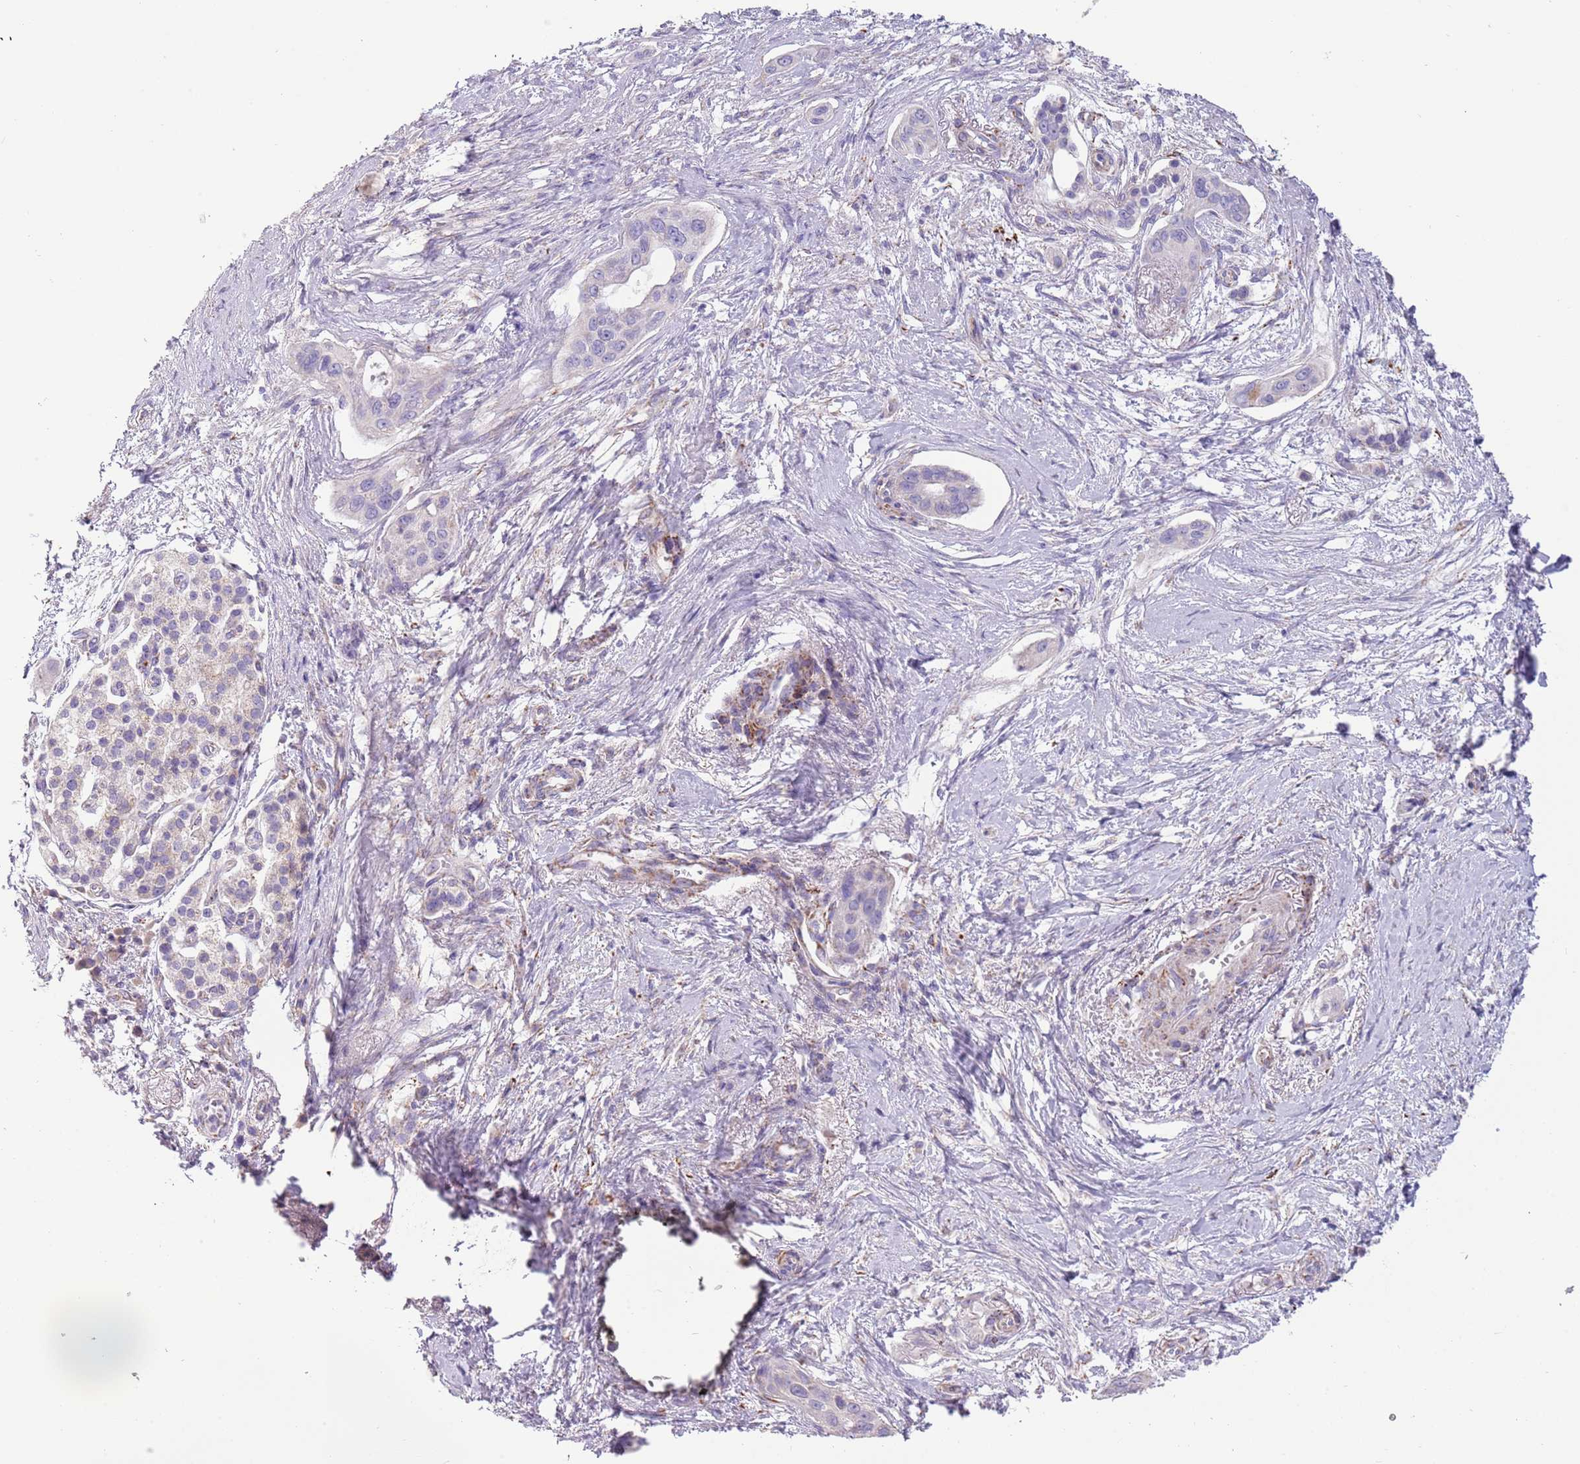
{"staining": {"intensity": "negative", "quantity": "none", "location": "none"}, "tissue": "pancreatic cancer", "cell_type": "Tumor cells", "image_type": "cancer", "snomed": [{"axis": "morphology", "description": "Adenocarcinoma, NOS"}, {"axis": "topography", "description": "Pancreas"}], "caption": "DAB immunohistochemical staining of adenocarcinoma (pancreatic) demonstrates no significant positivity in tumor cells.", "gene": "RNF222", "patient": {"sex": "male", "age": 72}}